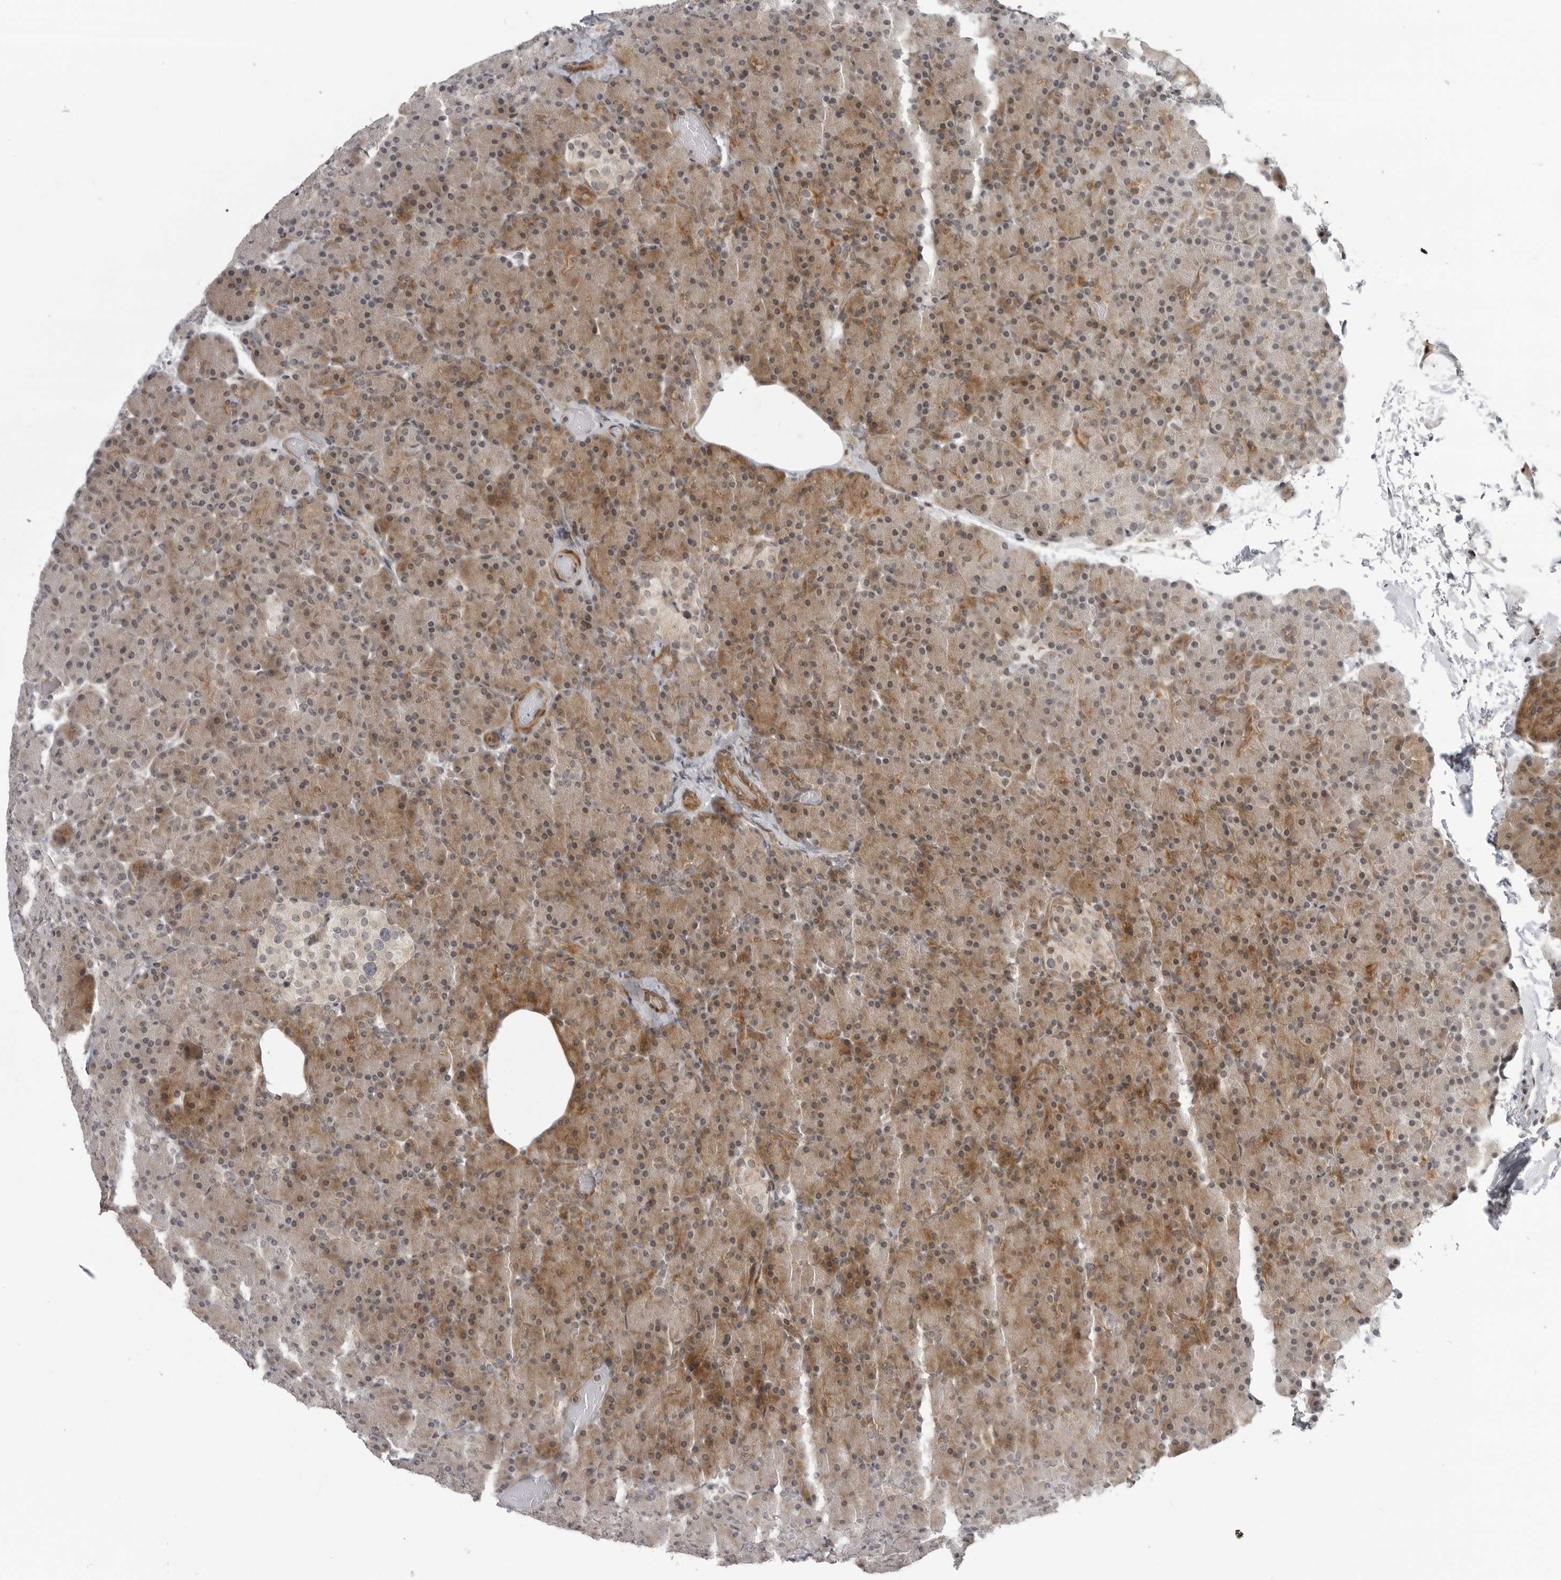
{"staining": {"intensity": "moderate", "quantity": "25%-75%", "location": "cytoplasmic/membranous"}, "tissue": "pancreas", "cell_type": "Exocrine glandular cells", "image_type": "normal", "snomed": [{"axis": "morphology", "description": "Normal tissue, NOS"}, {"axis": "topography", "description": "Pancreas"}], "caption": "Protein expression analysis of benign human pancreas reveals moderate cytoplasmic/membranous staining in approximately 25%-75% of exocrine glandular cells. Ihc stains the protein in brown and the nuclei are stained blue.", "gene": "ADAMTS5", "patient": {"sex": "female", "age": 43}}